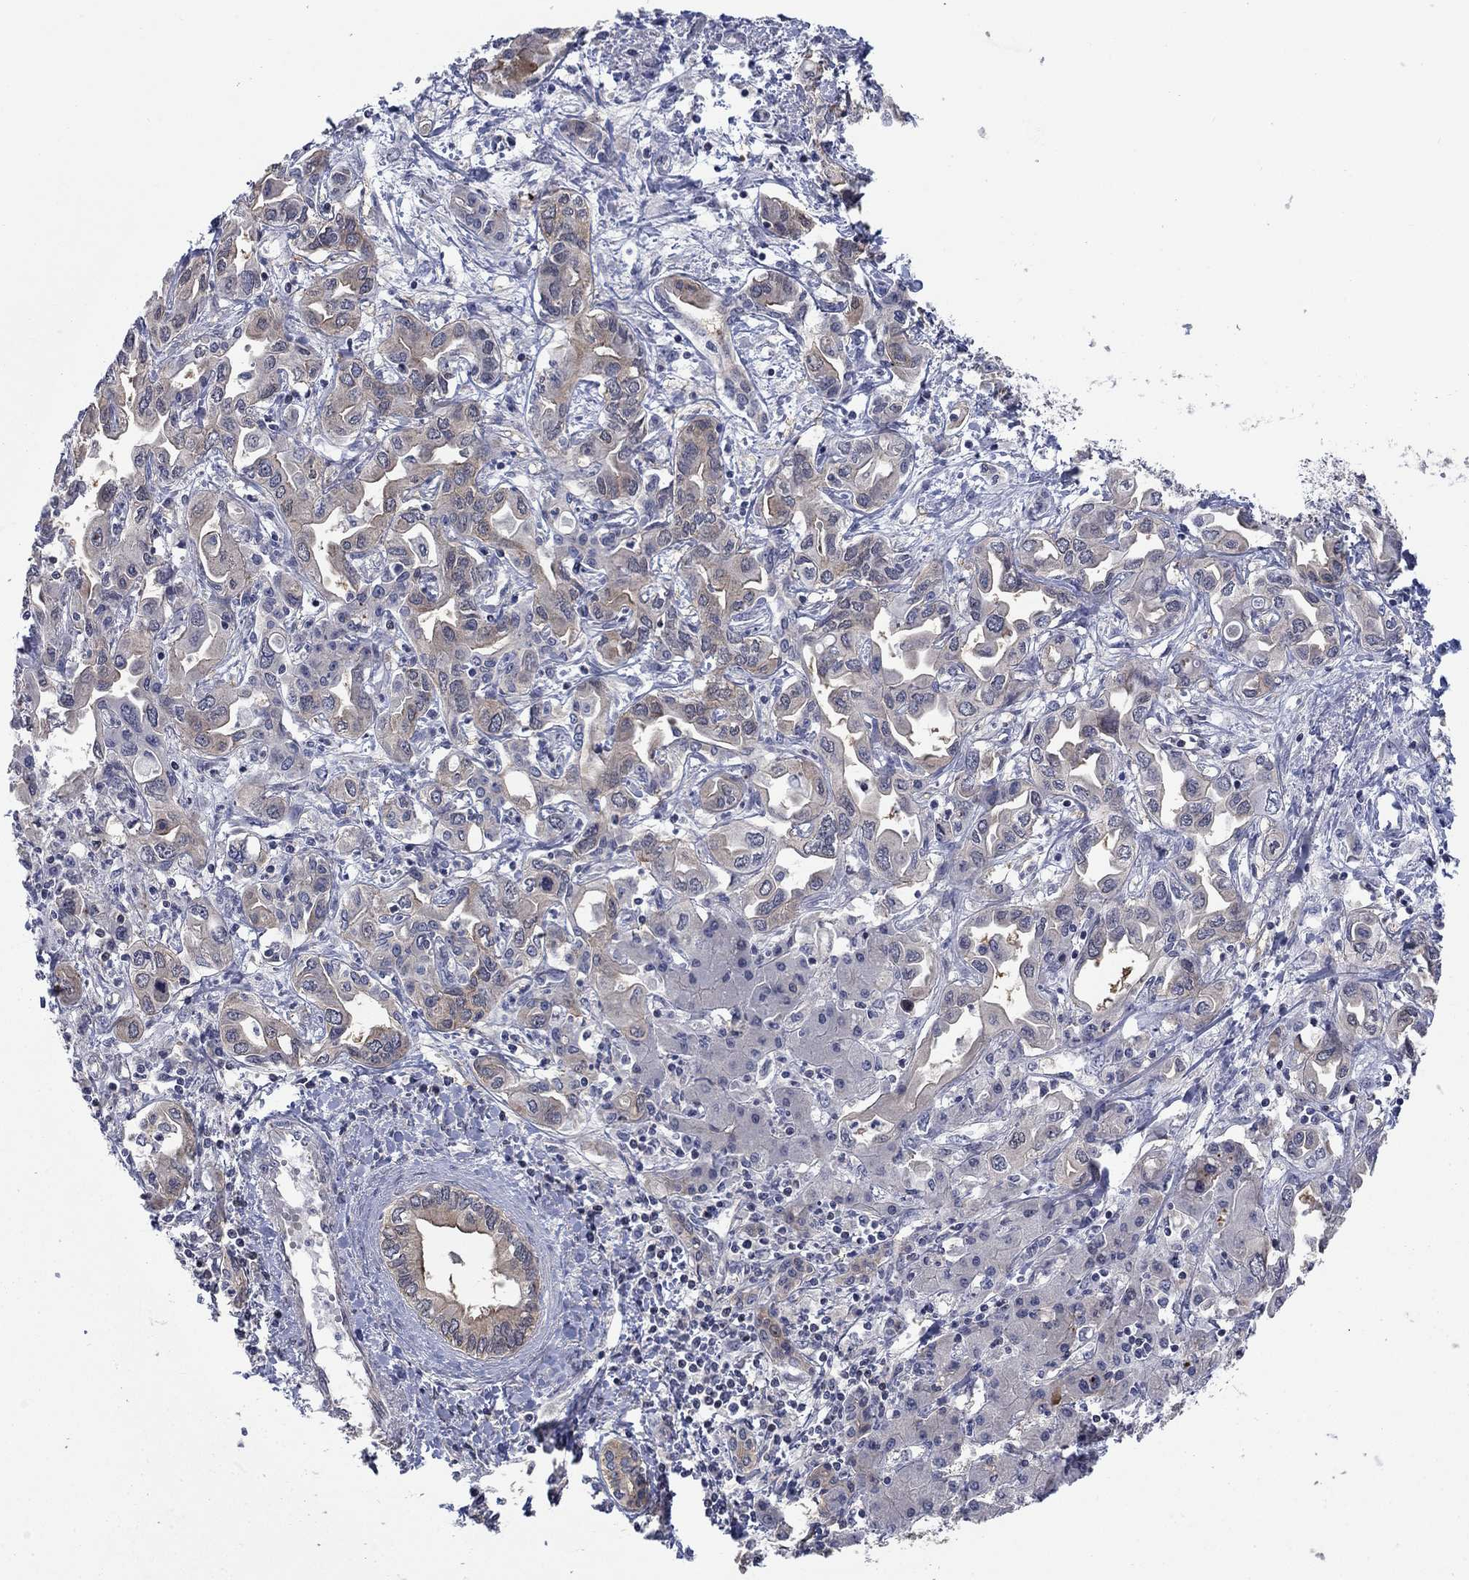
{"staining": {"intensity": "weak", "quantity": "<25%", "location": "cytoplasmic/membranous"}, "tissue": "liver cancer", "cell_type": "Tumor cells", "image_type": "cancer", "snomed": [{"axis": "morphology", "description": "Cholangiocarcinoma"}, {"axis": "topography", "description": "Liver"}], "caption": "Micrograph shows no protein expression in tumor cells of liver cancer tissue. (DAB immunohistochemistry visualized using brightfield microscopy, high magnification).", "gene": "PDZD2", "patient": {"sex": "female", "age": 64}}